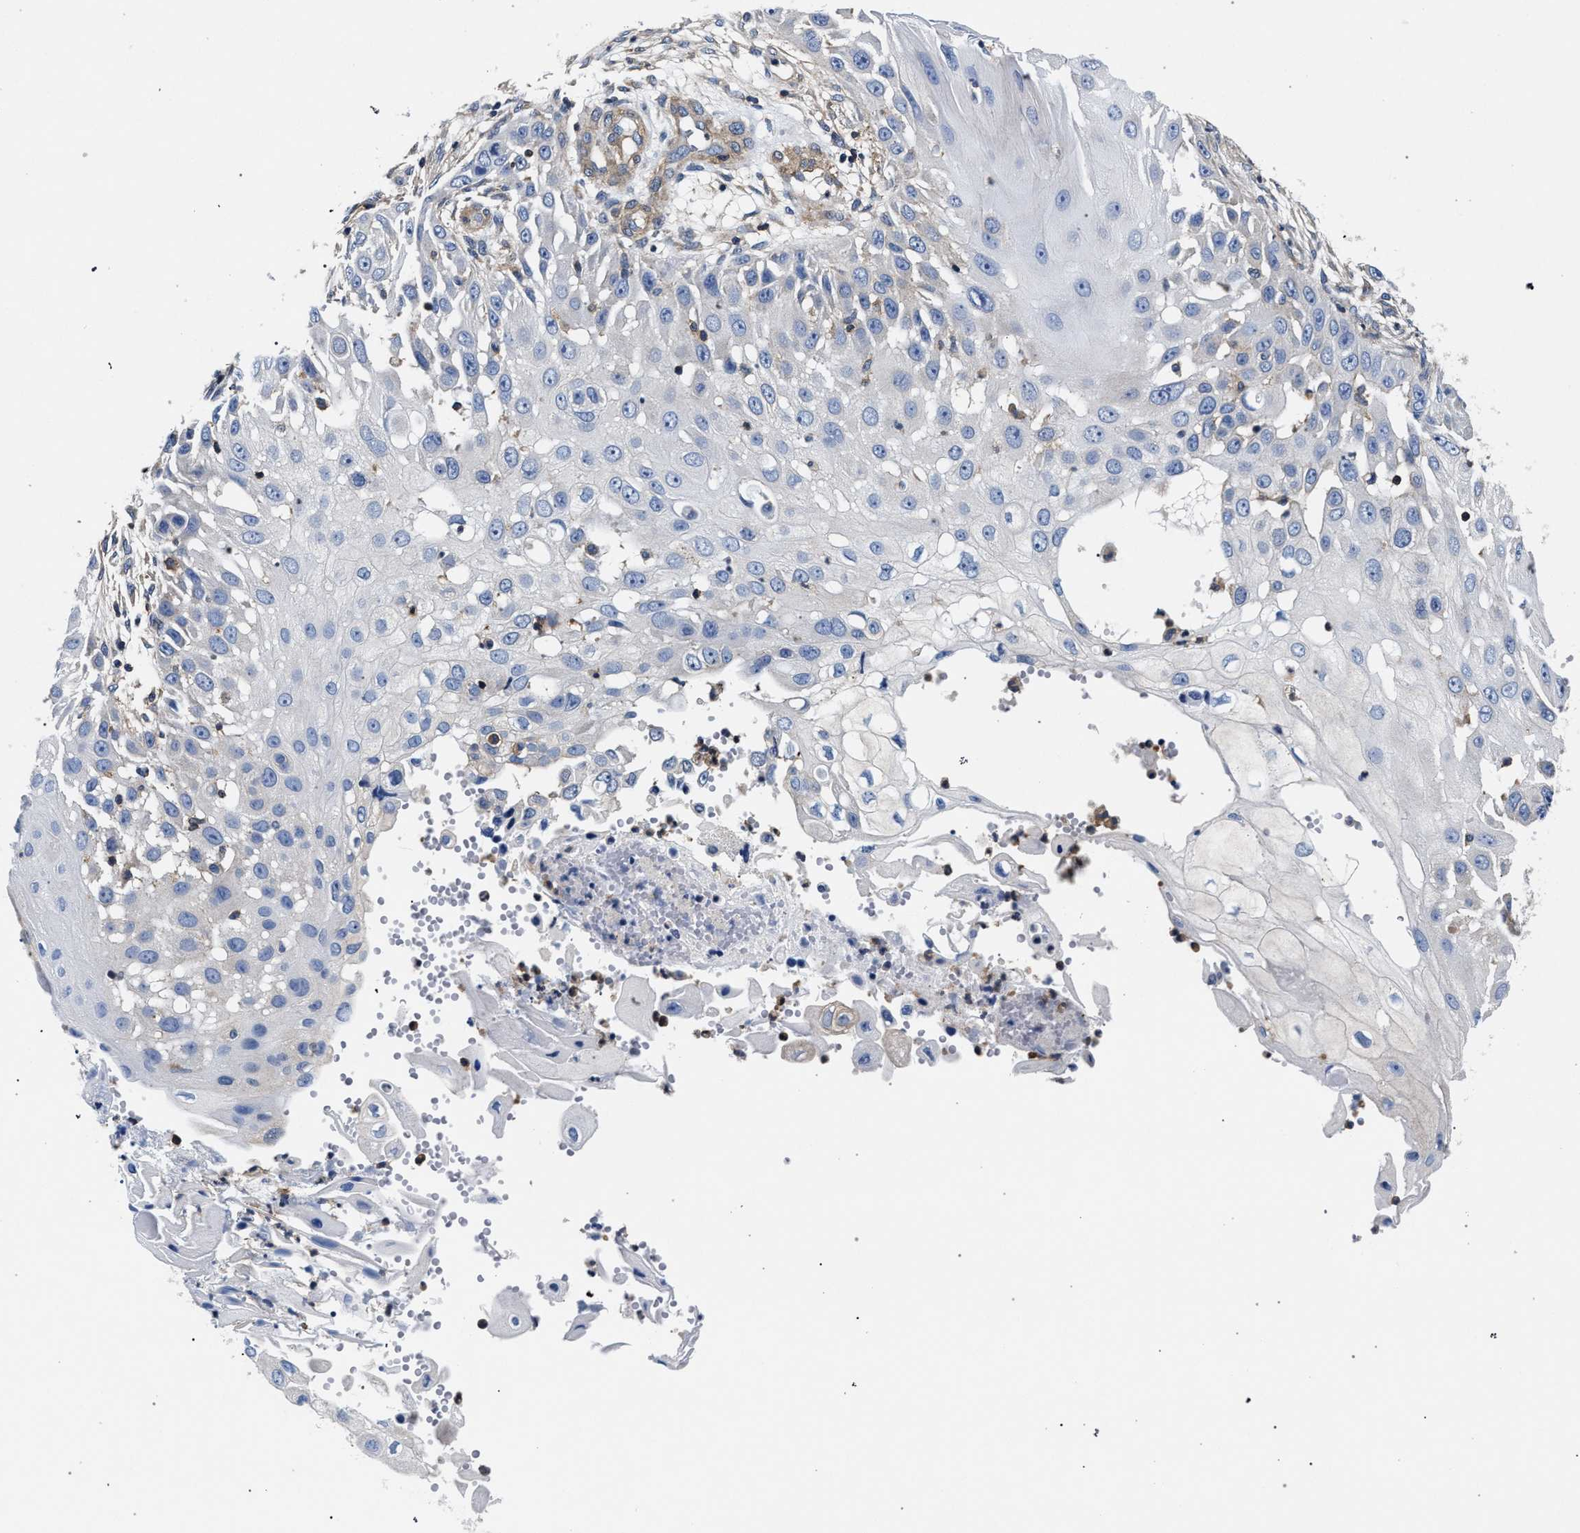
{"staining": {"intensity": "negative", "quantity": "none", "location": "none"}, "tissue": "skin cancer", "cell_type": "Tumor cells", "image_type": "cancer", "snomed": [{"axis": "morphology", "description": "Squamous cell carcinoma, NOS"}, {"axis": "topography", "description": "Skin"}], "caption": "Immunohistochemistry of skin squamous cell carcinoma shows no staining in tumor cells.", "gene": "LASP1", "patient": {"sex": "female", "age": 44}}